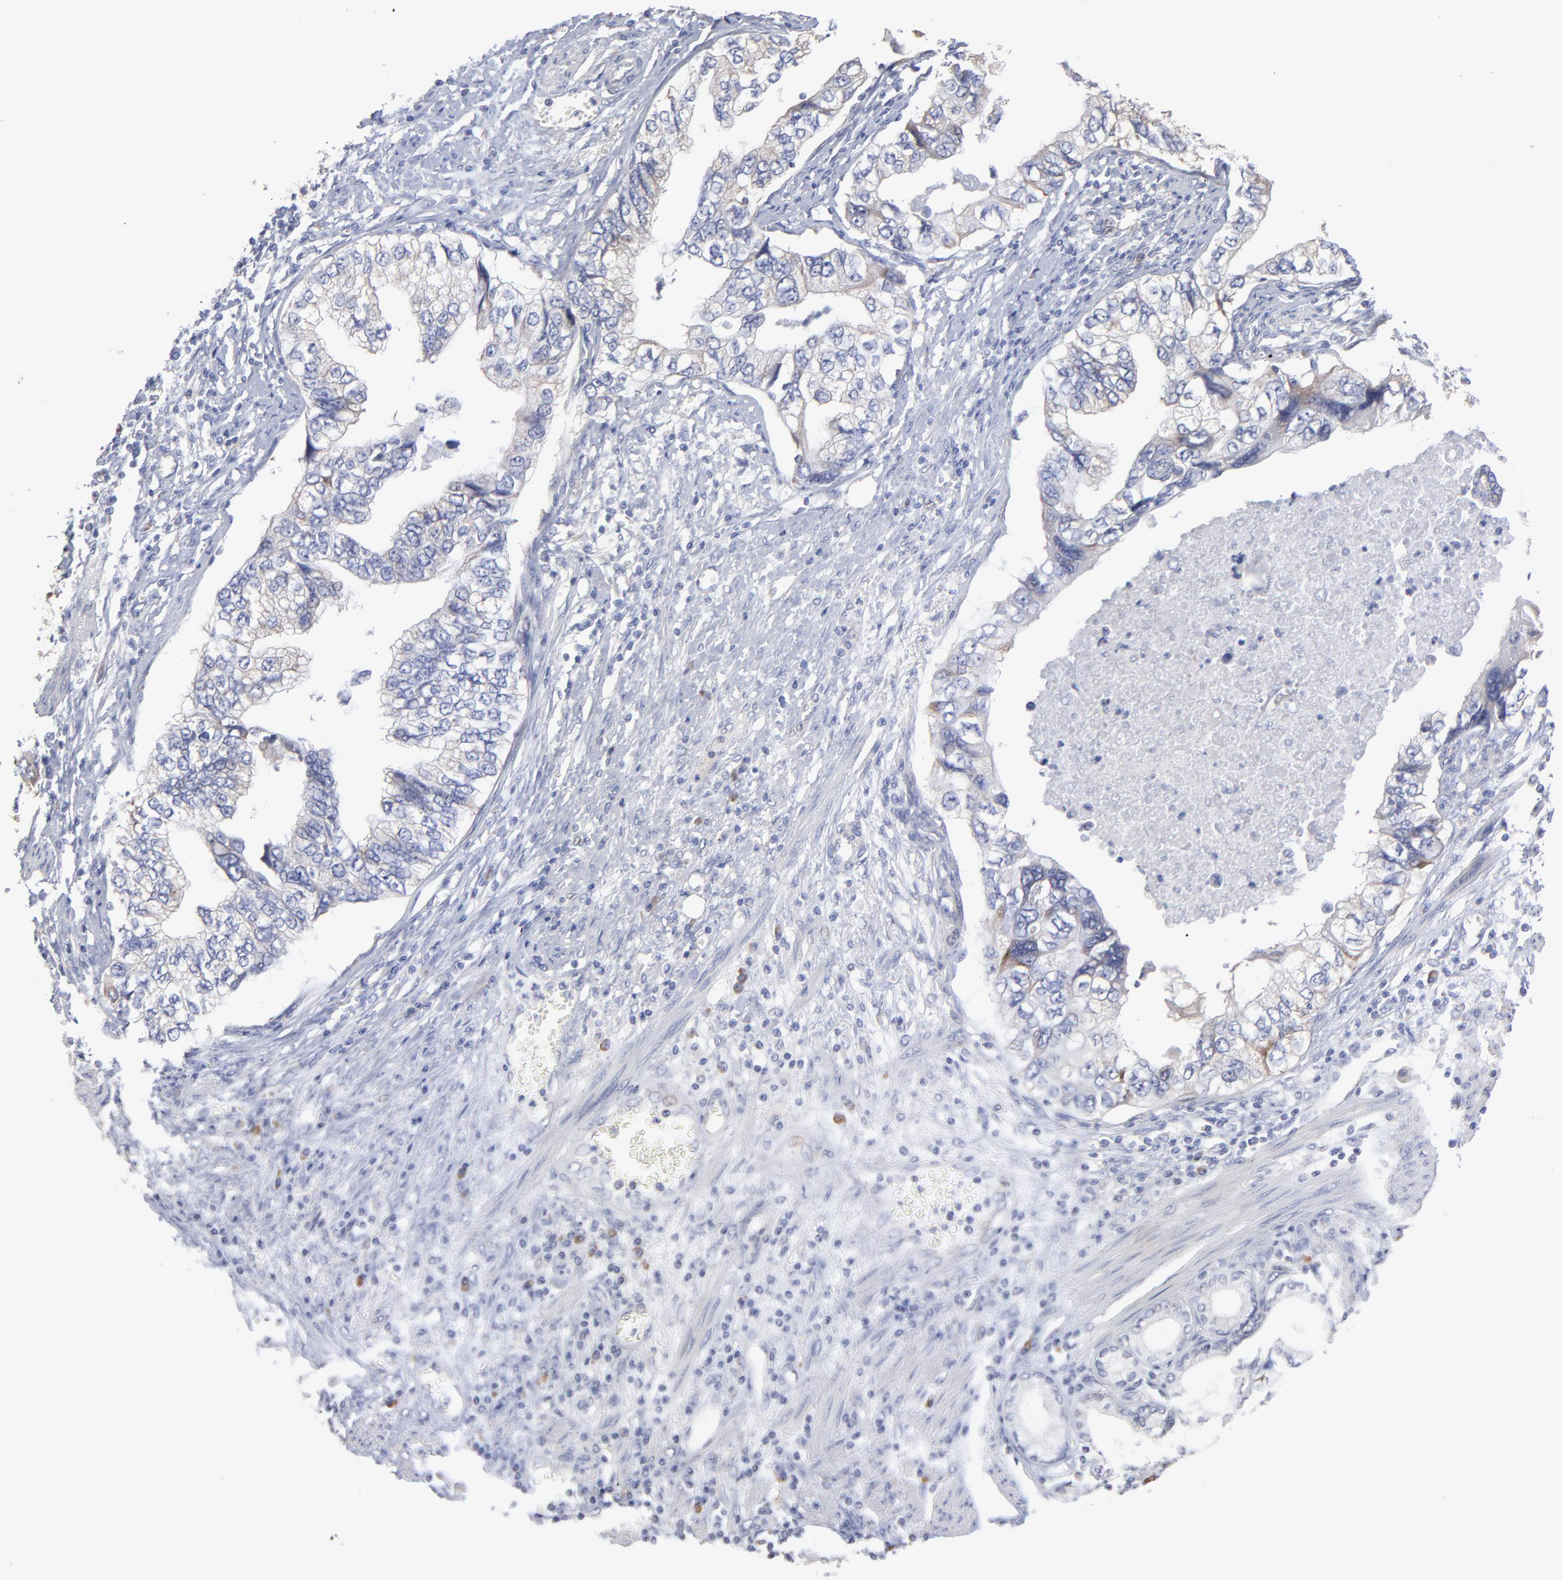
{"staining": {"intensity": "weak", "quantity": "<25%", "location": "cytoplasmic/membranous"}, "tissue": "stomach cancer", "cell_type": "Tumor cells", "image_type": "cancer", "snomed": [{"axis": "morphology", "description": "Adenocarcinoma, NOS"}, {"axis": "topography", "description": "Pancreas"}, {"axis": "topography", "description": "Stomach, upper"}], "caption": "IHC histopathology image of neoplastic tissue: human stomach cancer stained with DAB demonstrates no significant protein expression in tumor cells. The staining was performed using DAB to visualize the protein expression in brown, while the nuclei were stained in blue with hematoxylin (Magnification: 20x).", "gene": "RPL3", "patient": {"sex": "male", "age": 77}}